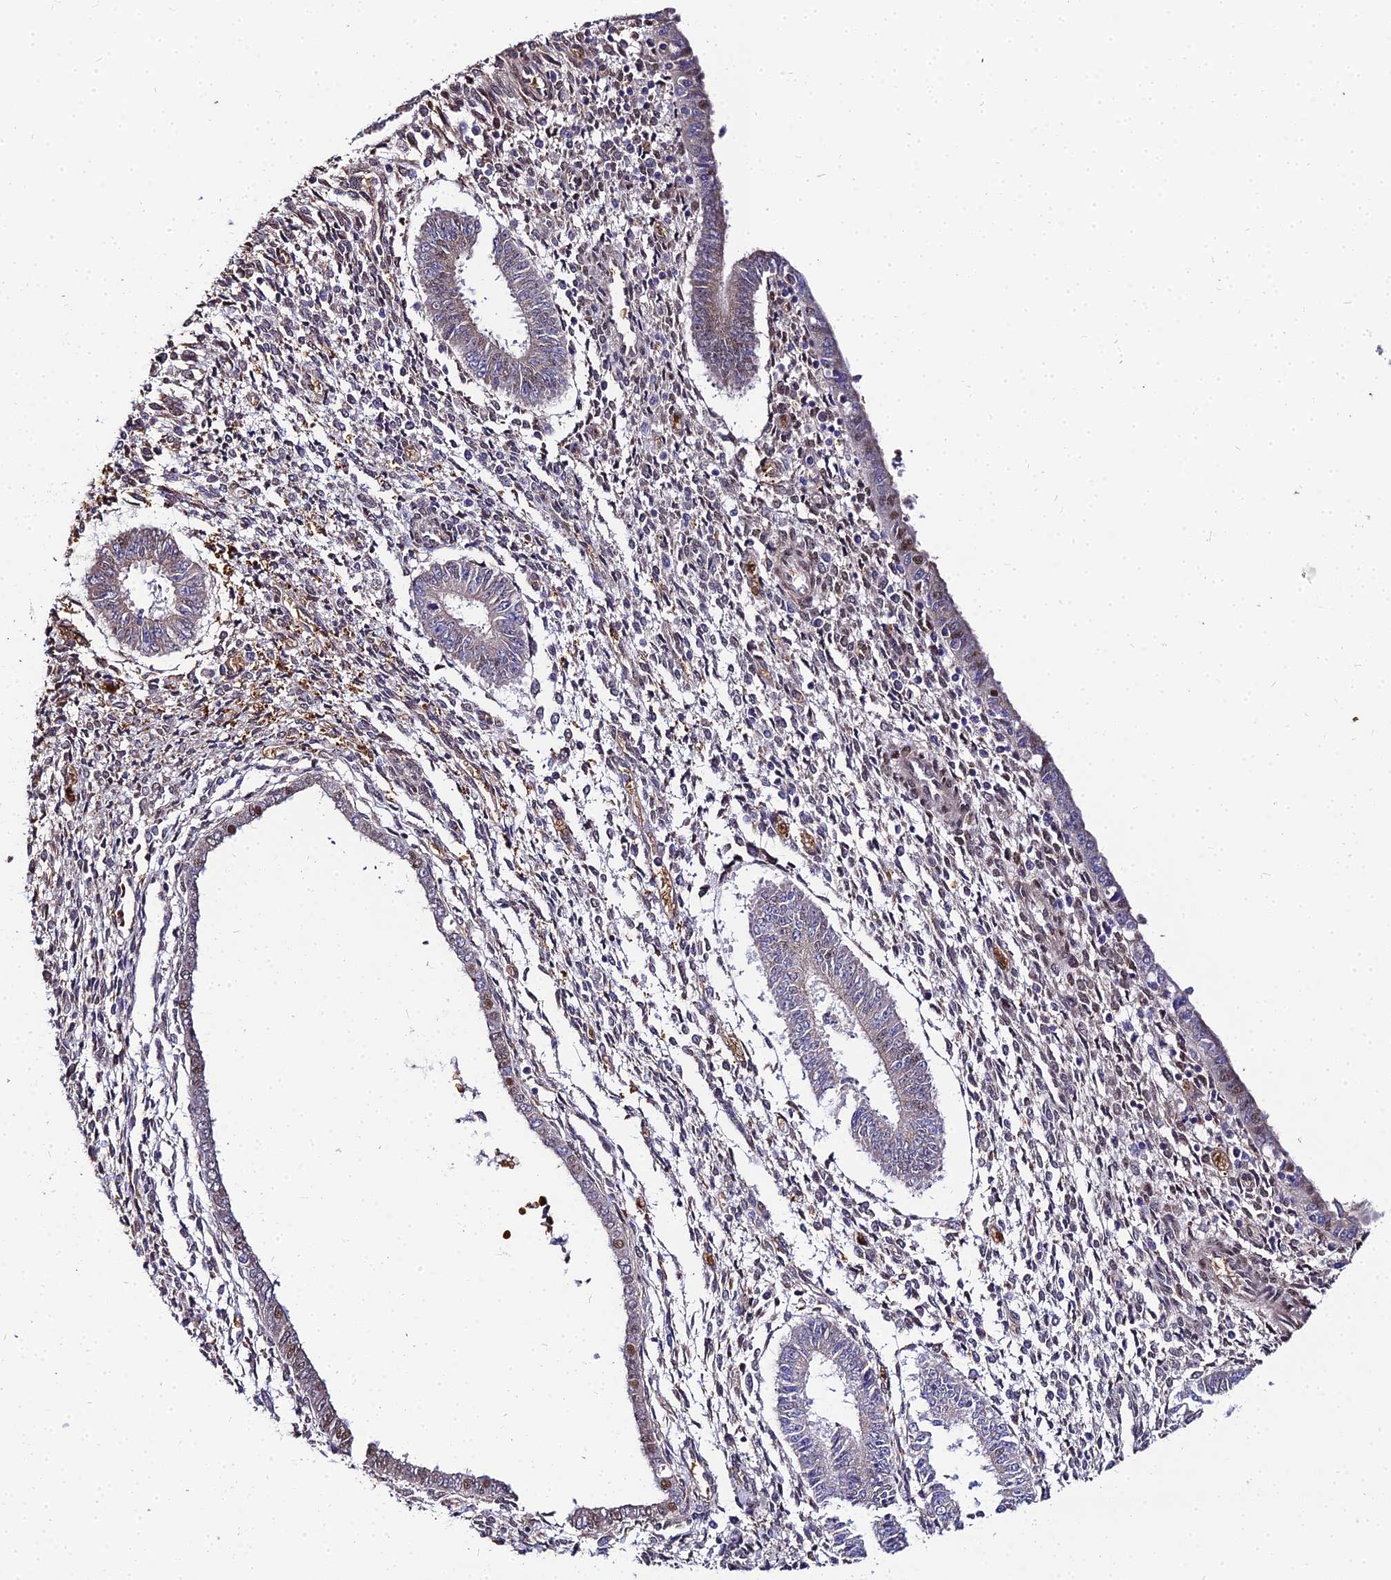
{"staining": {"intensity": "negative", "quantity": "none", "location": "none"}, "tissue": "endometrium", "cell_type": "Cells in endometrial stroma", "image_type": "normal", "snomed": [{"axis": "morphology", "description": "Normal tissue, NOS"}, {"axis": "topography", "description": "Endometrium"}], "caption": "DAB immunohistochemical staining of normal human endometrium shows no significant staining in cells in endometrial stroma.", "gene": "BCL9", "patient": {"sex": "female", "age": 35}}